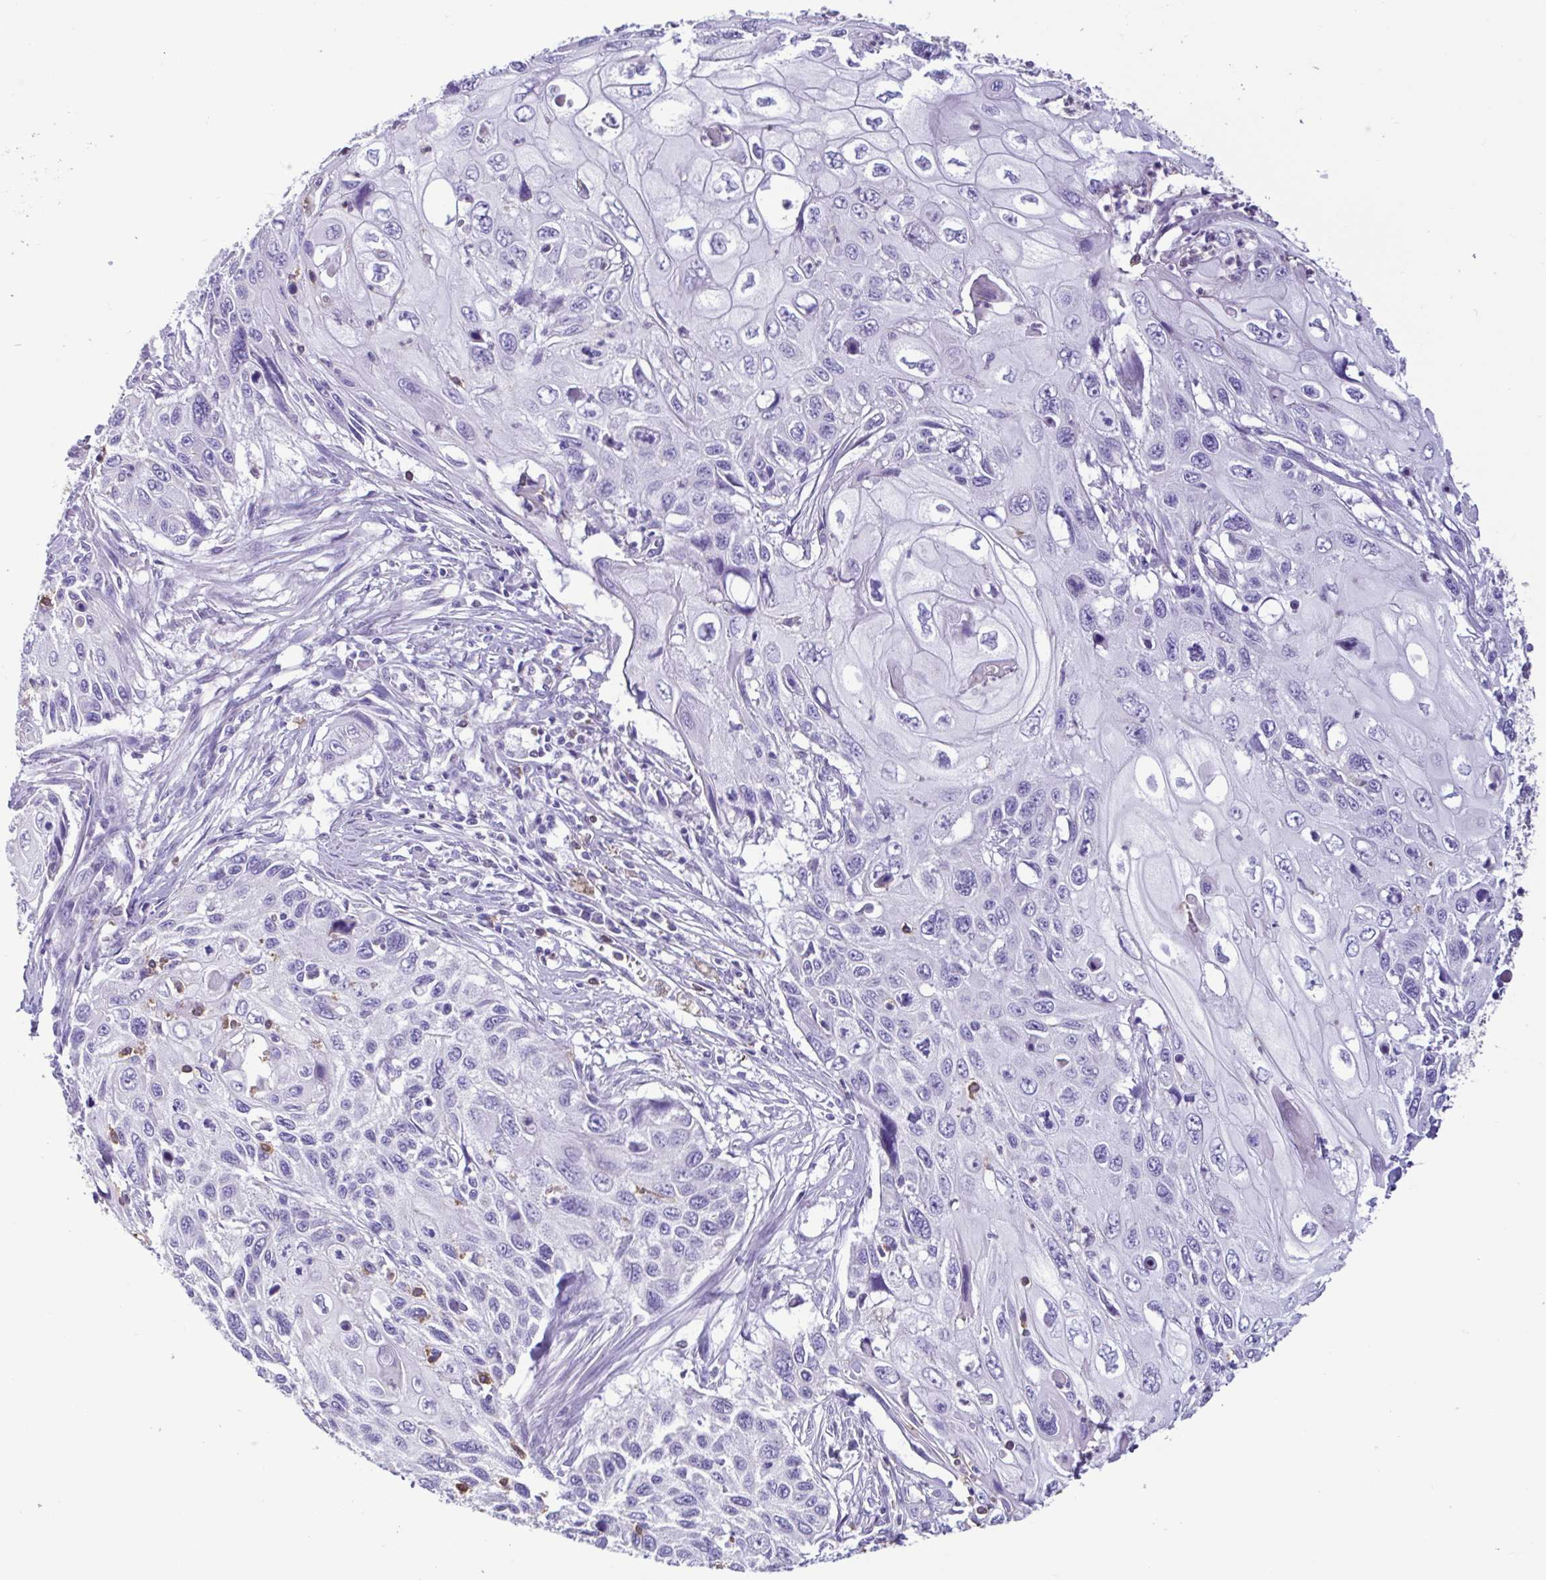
{"staining": {"intensity": "negative", "quantity": "none", "location": "none"}, "tissue": "cervical cancer", "cell_type": "Tumor cells", "image_type": "cancer", "snomed": [{"axis": "morphology", "description": "Squamous cell carcinoma, NOS"}, {"axis": "topography", "description": "Cervix"}], "caption": "DAB (3,3'-diaminobenzidine) immunohistochemical staining of cervical cancer (squamous cell carcinoma) displays no significant staining in tumor cells.", "gene": "CBY2", "patient": {"sex": "female", "age": 70}}